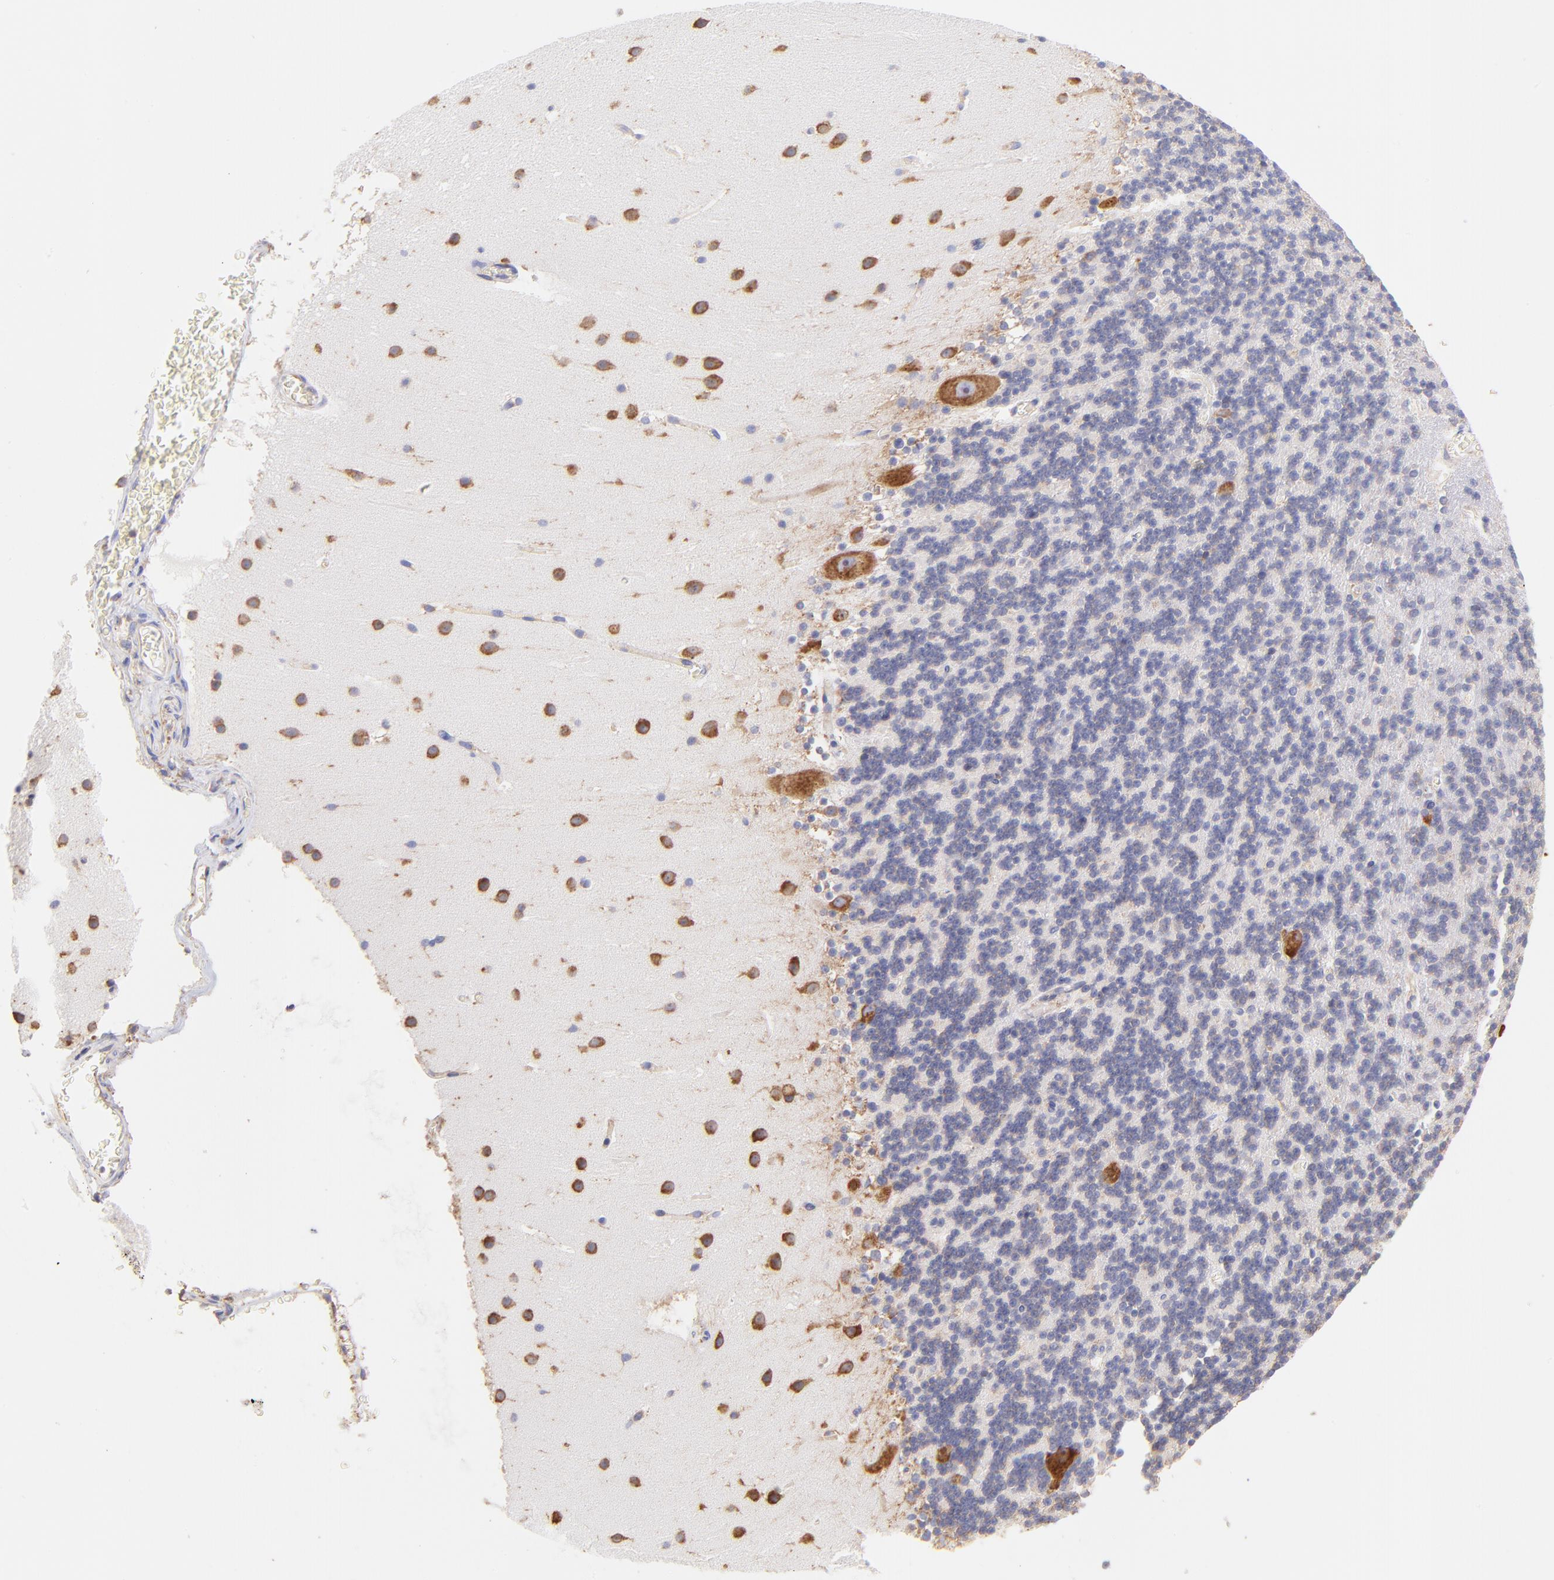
{"staining": {"intensity": "negative", "quantity": "none", "location": "none"}, "tissue": "cerebellum", "cell_type": "Cells in granular layer", "image_type": "normal", "snomed": [{"axis": "morphology", "description": "Normal tissue, NOS"}, {"axis": "topography", "description": "Cerebellum"}], "caption": "An immunohistochemistry histopathology image of unremarkable cerebellum is shown. There is no staining in cells in granular layer of cerebellum. The staining is performed using DAB (3,3'-diaminobenzidine) brown chromogen with nuclei counter-stained in using hematoxylin.", "gene": "RPL30", "patient": {"sex": "male", "age": 45}}